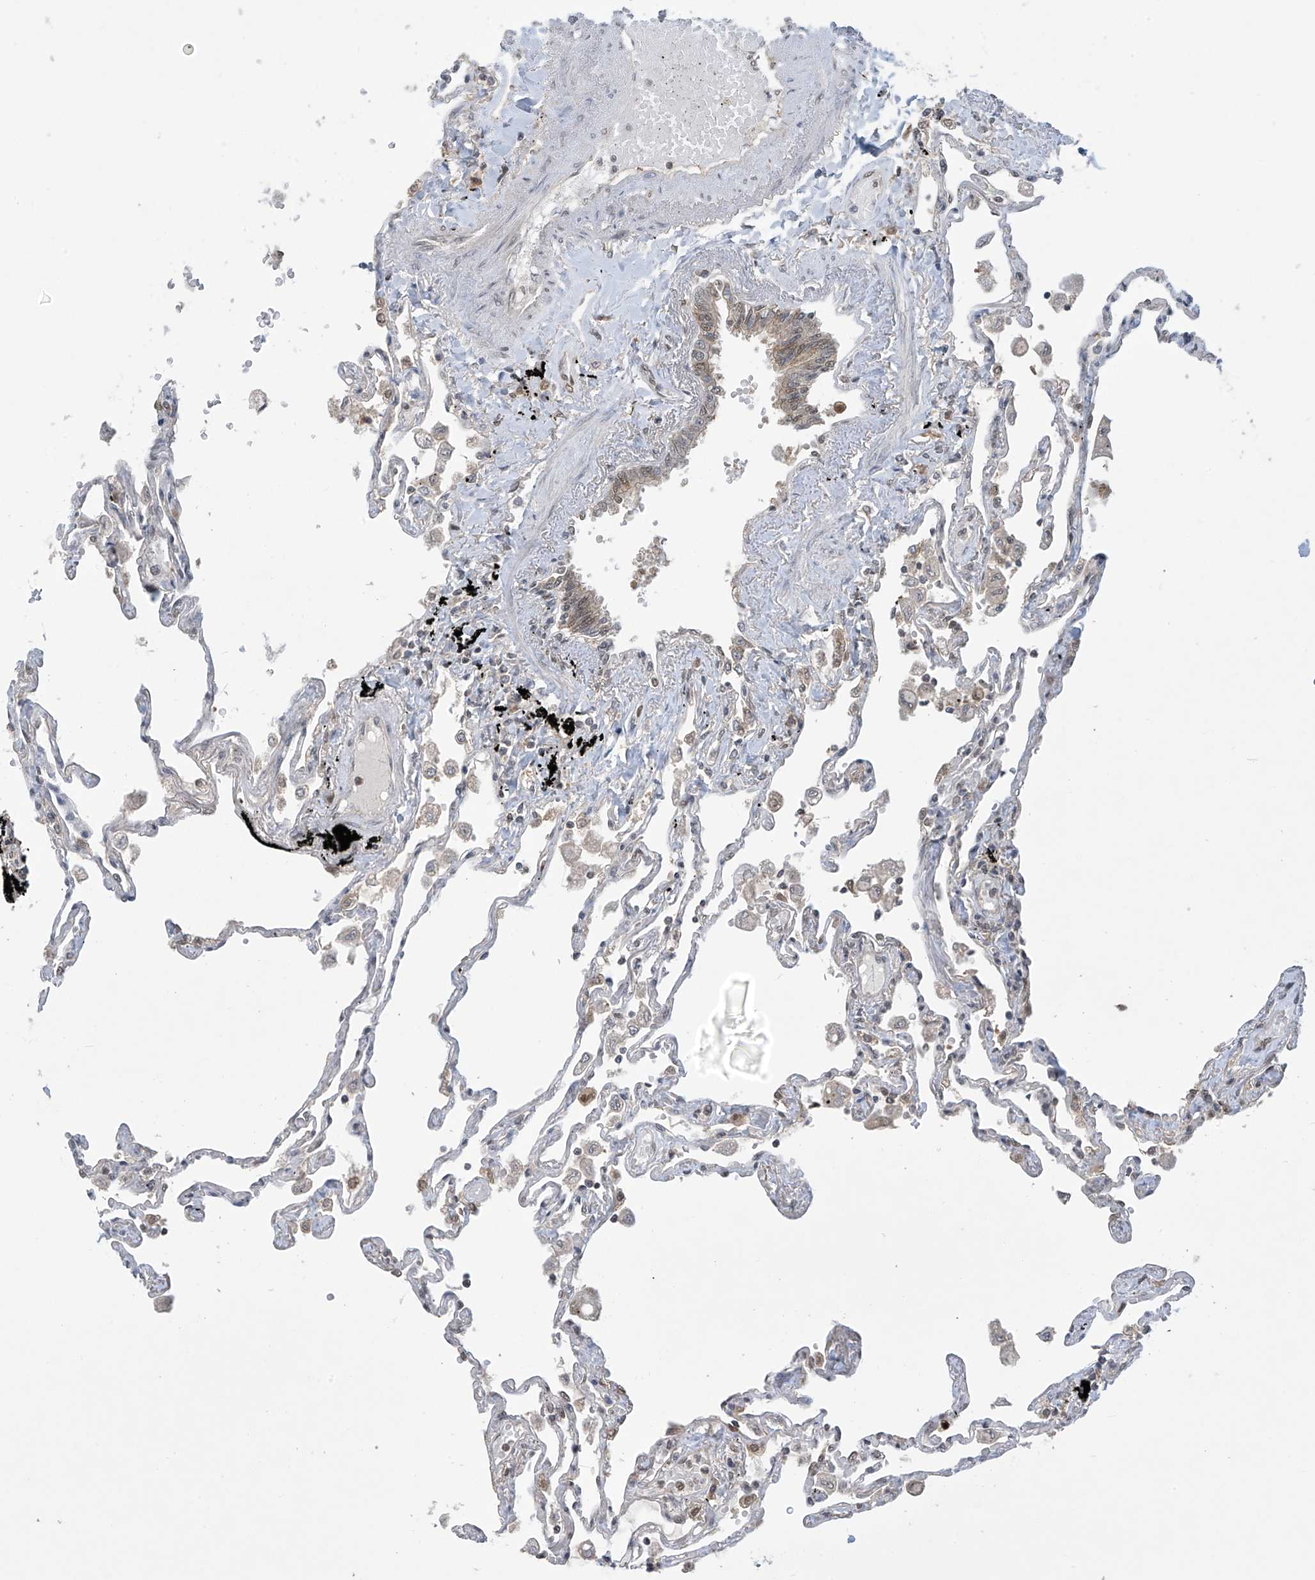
{"staining": {"intensity": "weak", "quantity": "25%-75%", "location": "cytoplasmic/membranous,nuclear"}, "tissue": "lung", "cell_type": "Alveolar cells", "image_type": "normal", "snomed": [{"axis": "morphology", "description": "Normal tissue, NOS"}, {"axis": "topography", "description": "Lung"}], "caption": "Protein staining of normal lung exhibits weak cytoplasmic/membranous,nuclear expression in approximately 25%-75% of alveolar cells. The staining was performed using DAB (3,3'-diaminobenzidine), with brown indicating positive protein expression. Nuclei are stained blue with hematoxylin.", "gene": "LCOR", "patient": {"sex": "female", "age": 67}}